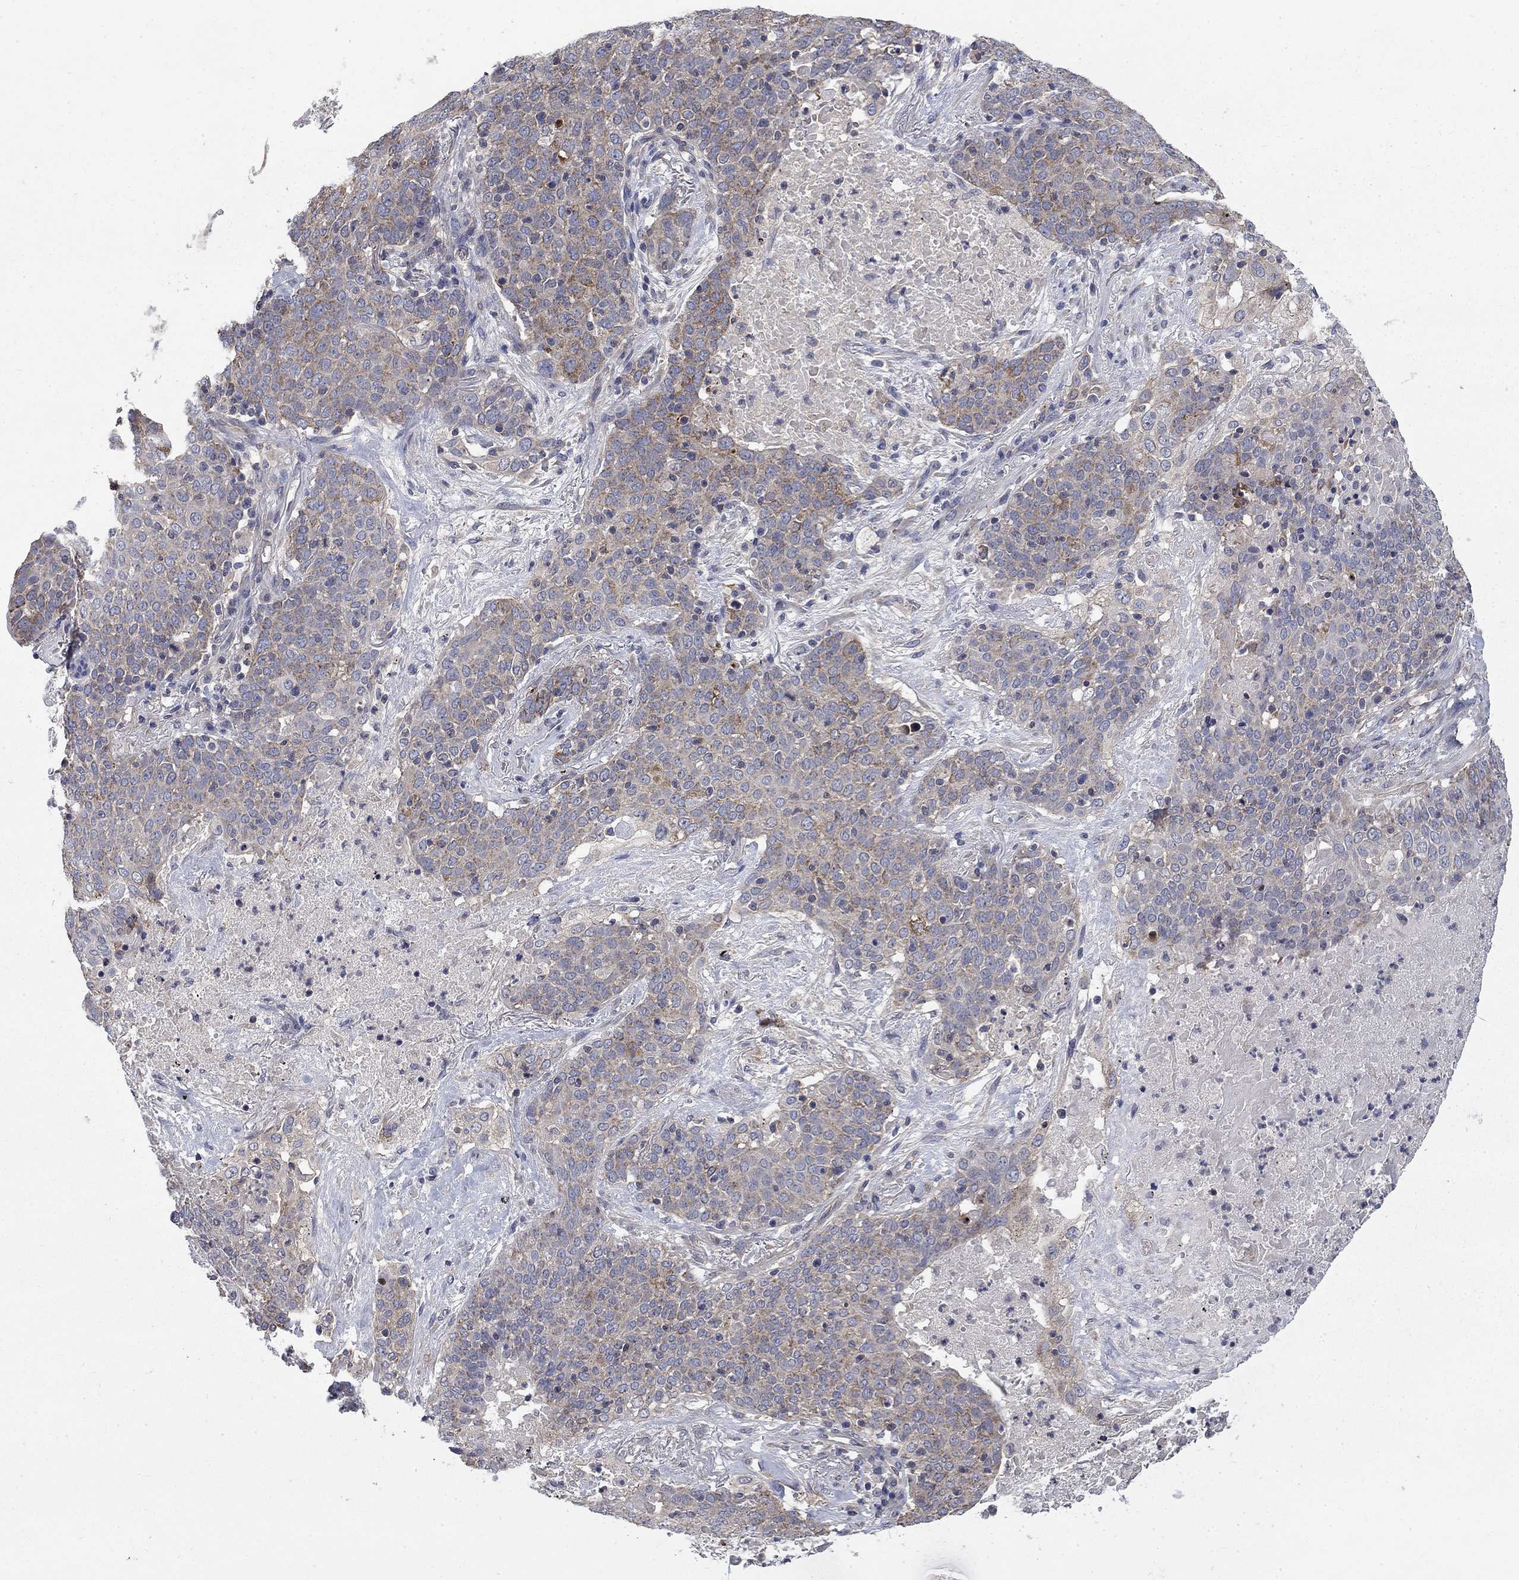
{"staining": {"intensity": "weak", "quantity": "25%-75%", "location": "cytoplasmic/membranous"}, "tissue": "lung cancer", "cell_type": "Tumor cells", "image_type": "cancer", "snomed": [{"axis": "morphology", "description": "Squamous cell carcinoma, NOS"}, {"axis": "topography", "description": "Lung"}], "caption": "Lung cancer tissue demonstrates weak cytoplasmic/membranous expression in about 25%-75% of tumor cells", "gene": "HSPA12A", "patient": {"sex": "male", "age": 82}}